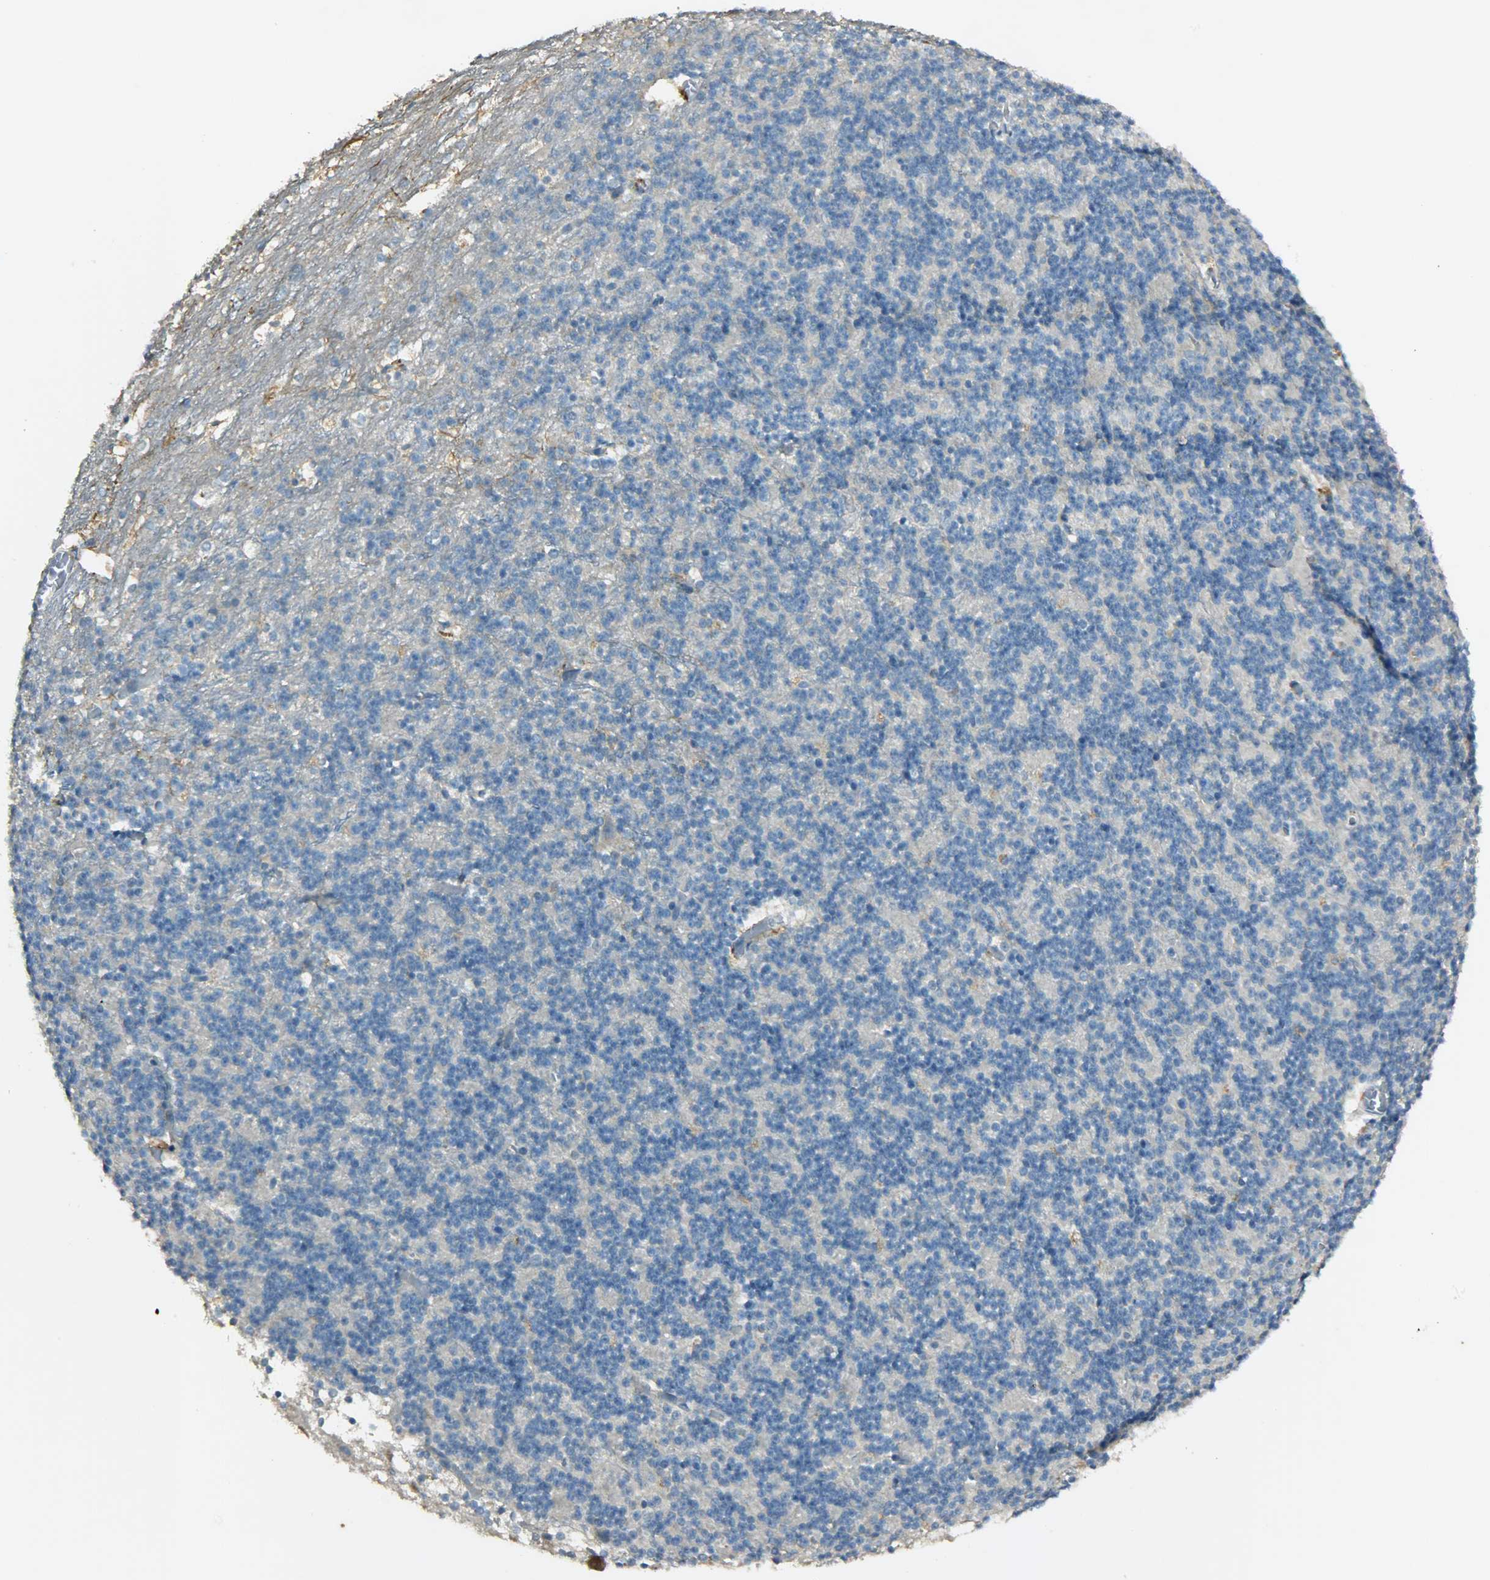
{"staining": {"intensity": "negative", "quantity": "none", "location": "none"}, "tissue": "cerebellum", "cell_type": "Cells in granular layer", "image_type": "normal", "snomed": [{"axis": "morphology", "description": "Normal tissue, NOS"}, {"axis": "topography", "description": "Cerebellum"}], "caption": "Human cerebellum stained for a protein using immunohistochemistry reveals no staining in cells in granular layer.", "gene": "TPX2", "patient": {"sex": "female", "age": 19}}